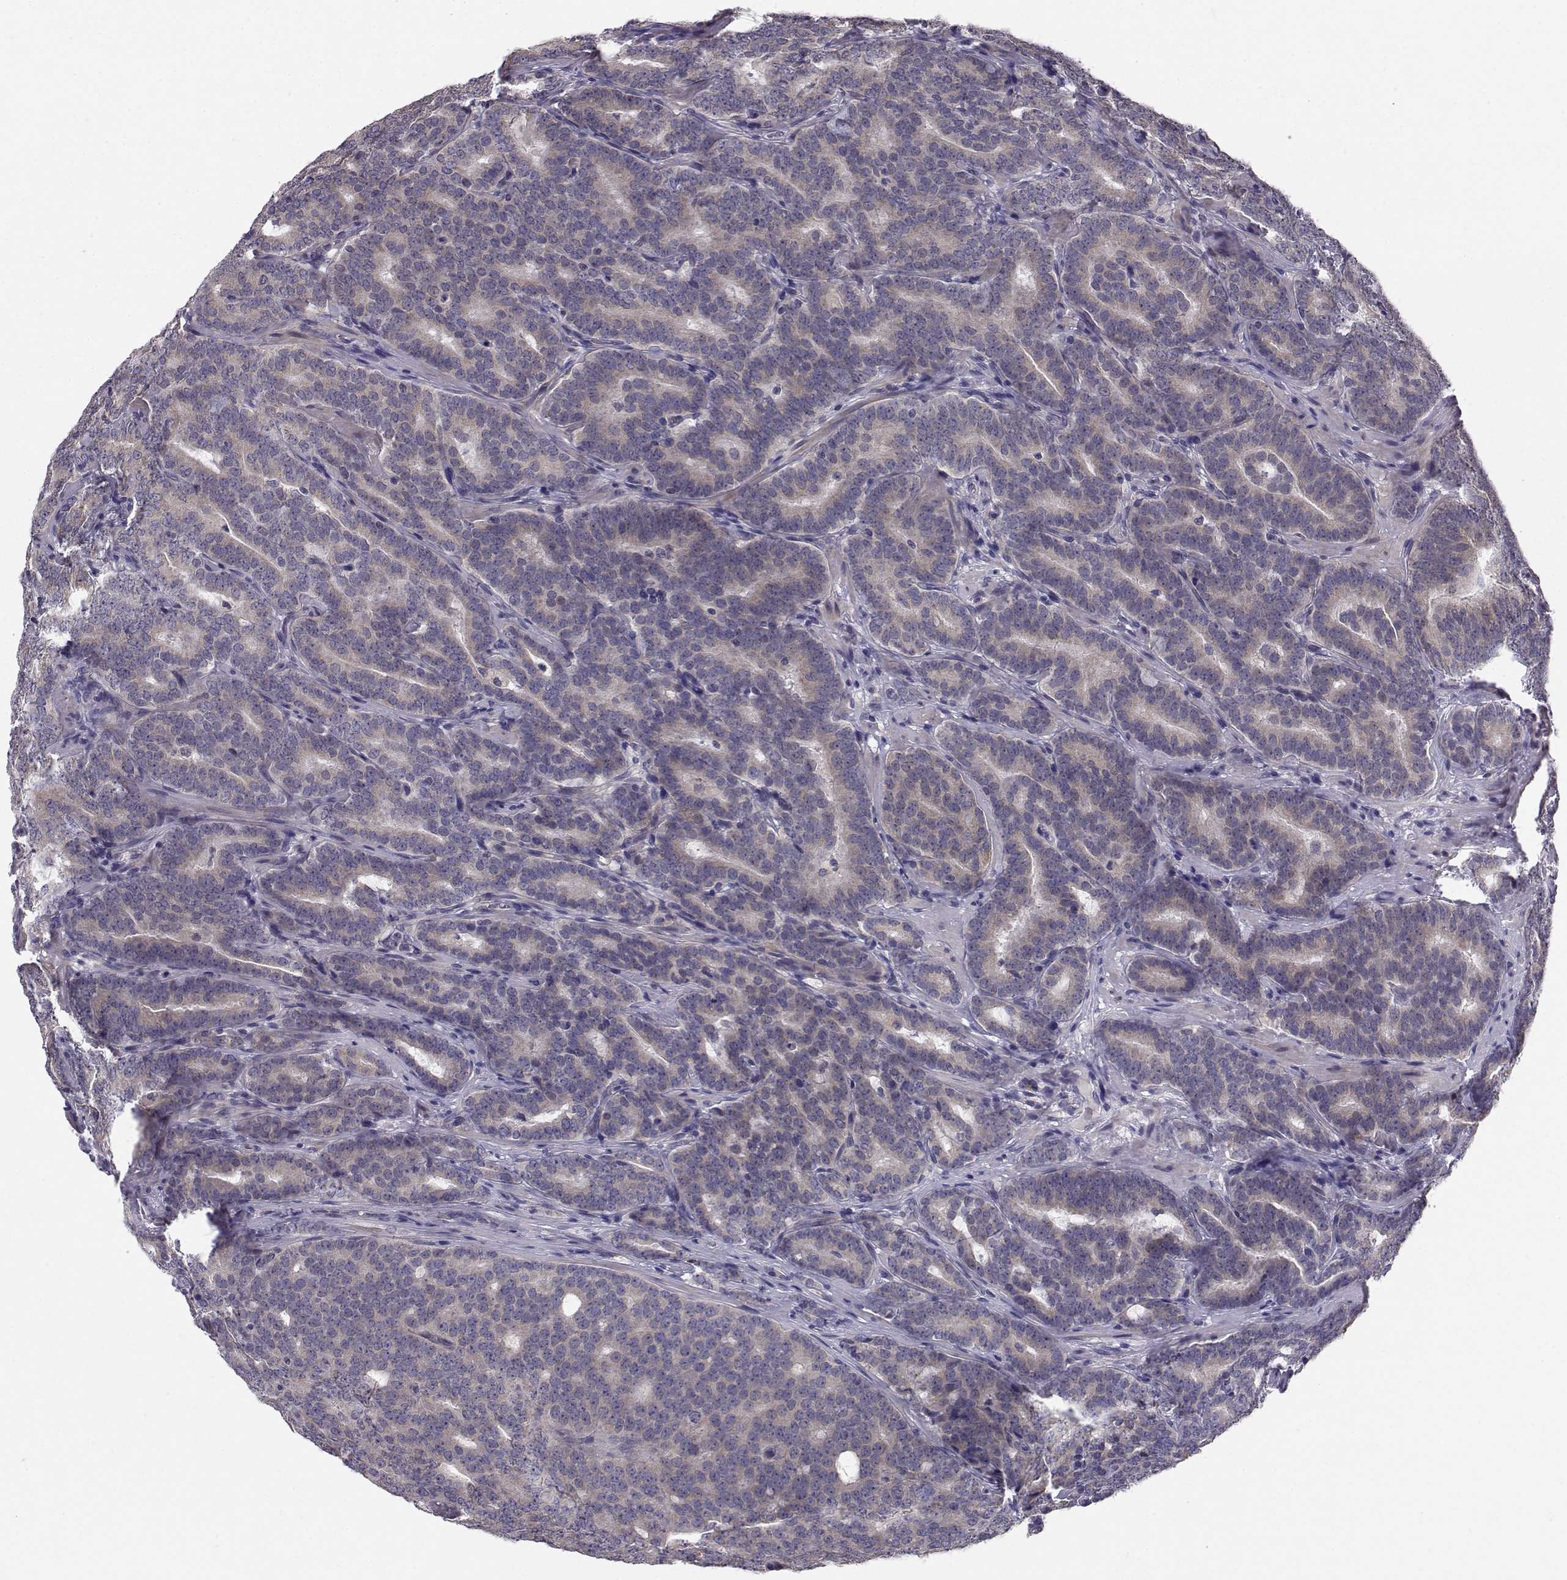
{"staining": {"intensity": "weak", "quantity": ">75%", "location": "cytoplasmic/membranous"}, "tissue": "prostate cancer", "cell_type": "Tumor cells", "image_type": "cancer", "snomed": [{"axis": "morphology", "description": "Adenocarcinoma, NOS"}, {"axis": "topography", "description": "Prostate"}], "caption": "Weak cytoplasmic/membranous expression is appreciated in about >75% of tumor cells in prostate adenocarcinoma.", "gene": "PEX5L", "patient": {"sex": "male", "age": 71}}